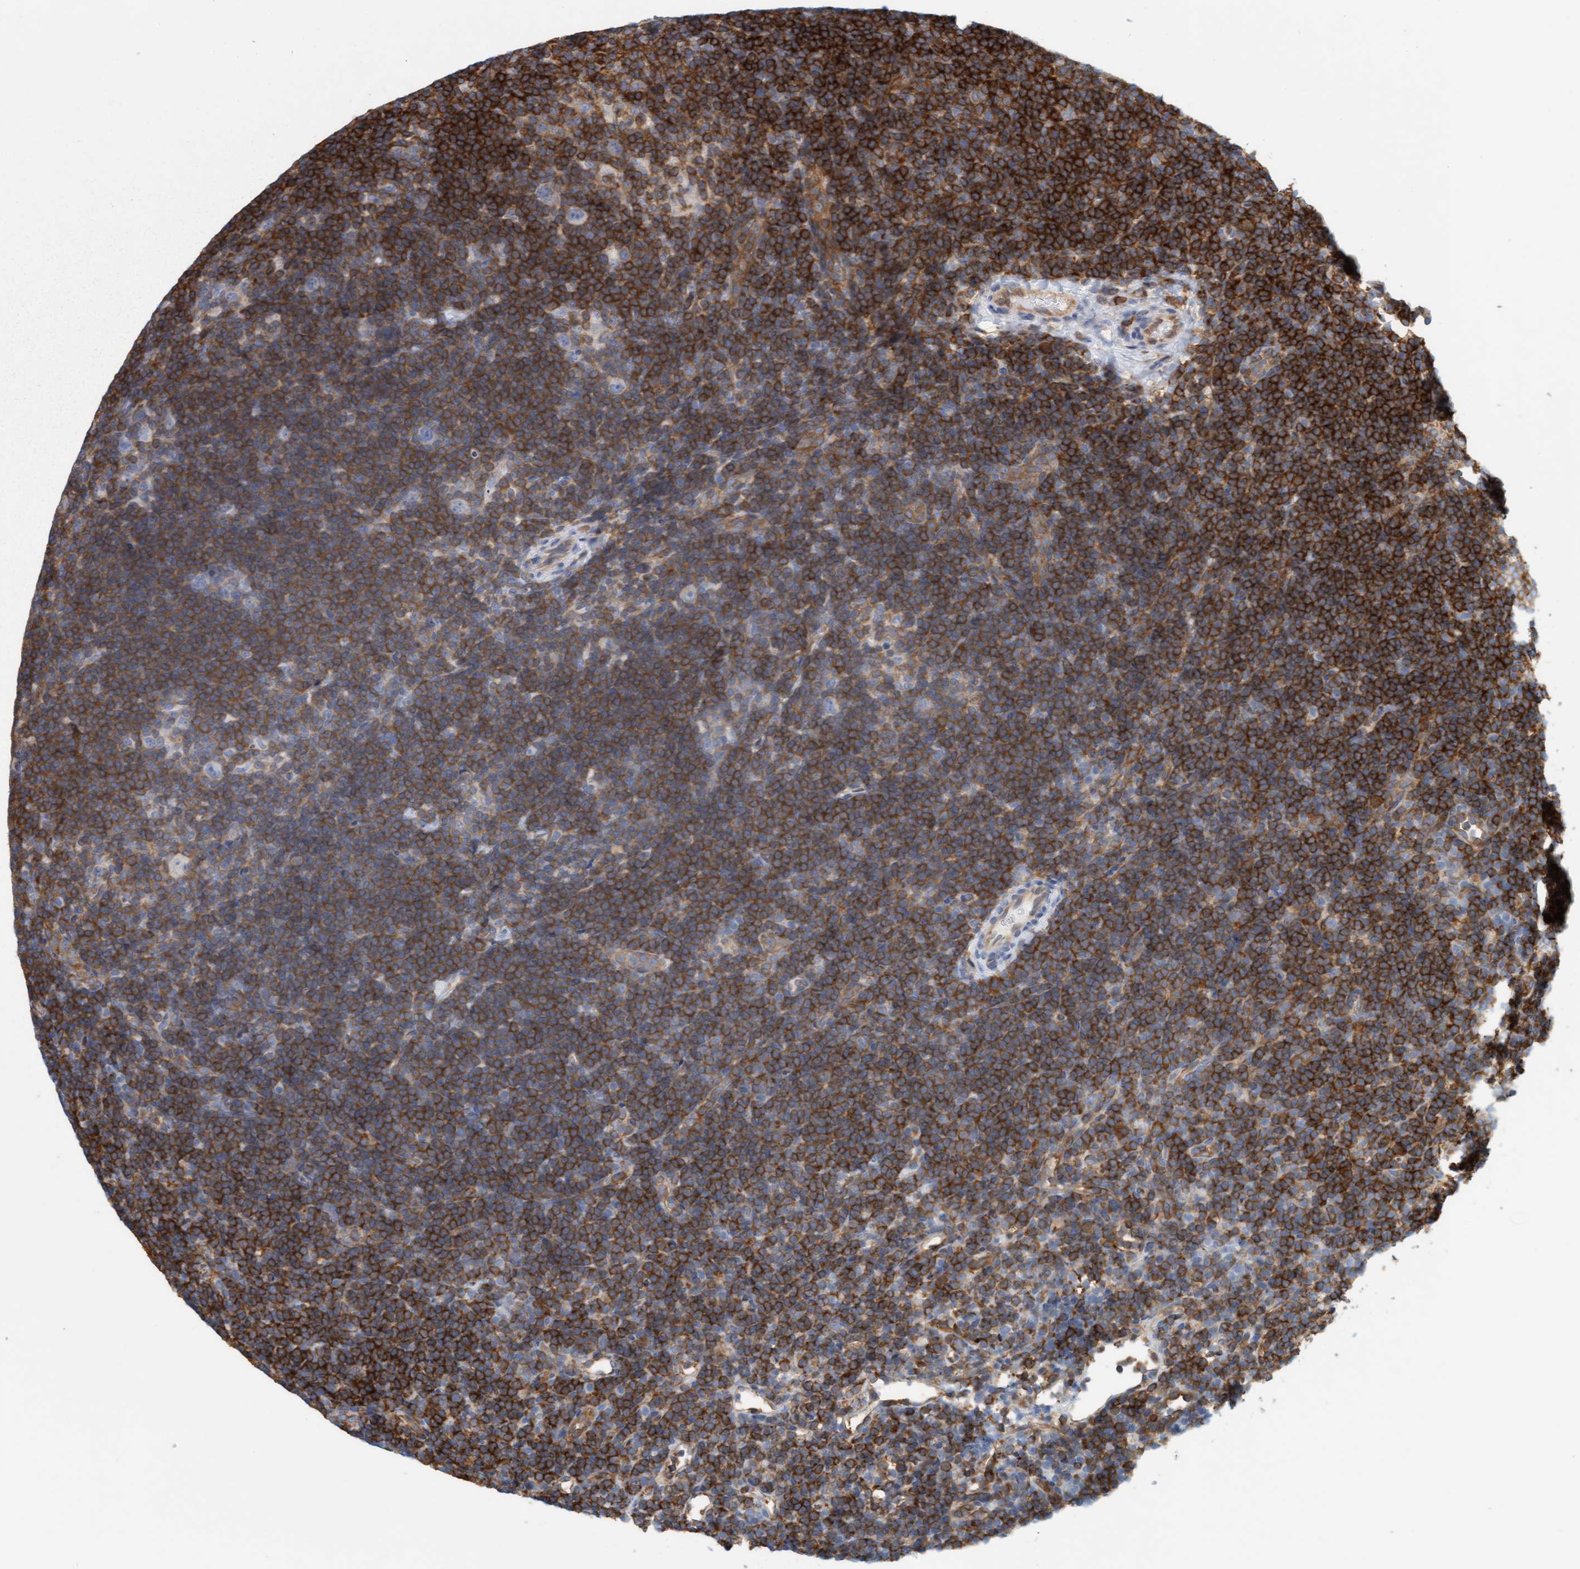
{"staining": {"intensity": "negative", "quantity": "none", "location": "none"}, "tissue": "lymphoma", "cell_type": "Tumor cells", "image_type": "cancer", "snomed": [{"axis": "morphology", "description": "Hodgkin's disease, NOS"}, {"axis": "topography", "description": "Lymph node"}], "caption": "This is an IHC histopathology image of Hodgkin's disease. There is no positivity in tumor cells.", "gene": "PRKD2", "patient": {"sex": "female", "age": 57}}